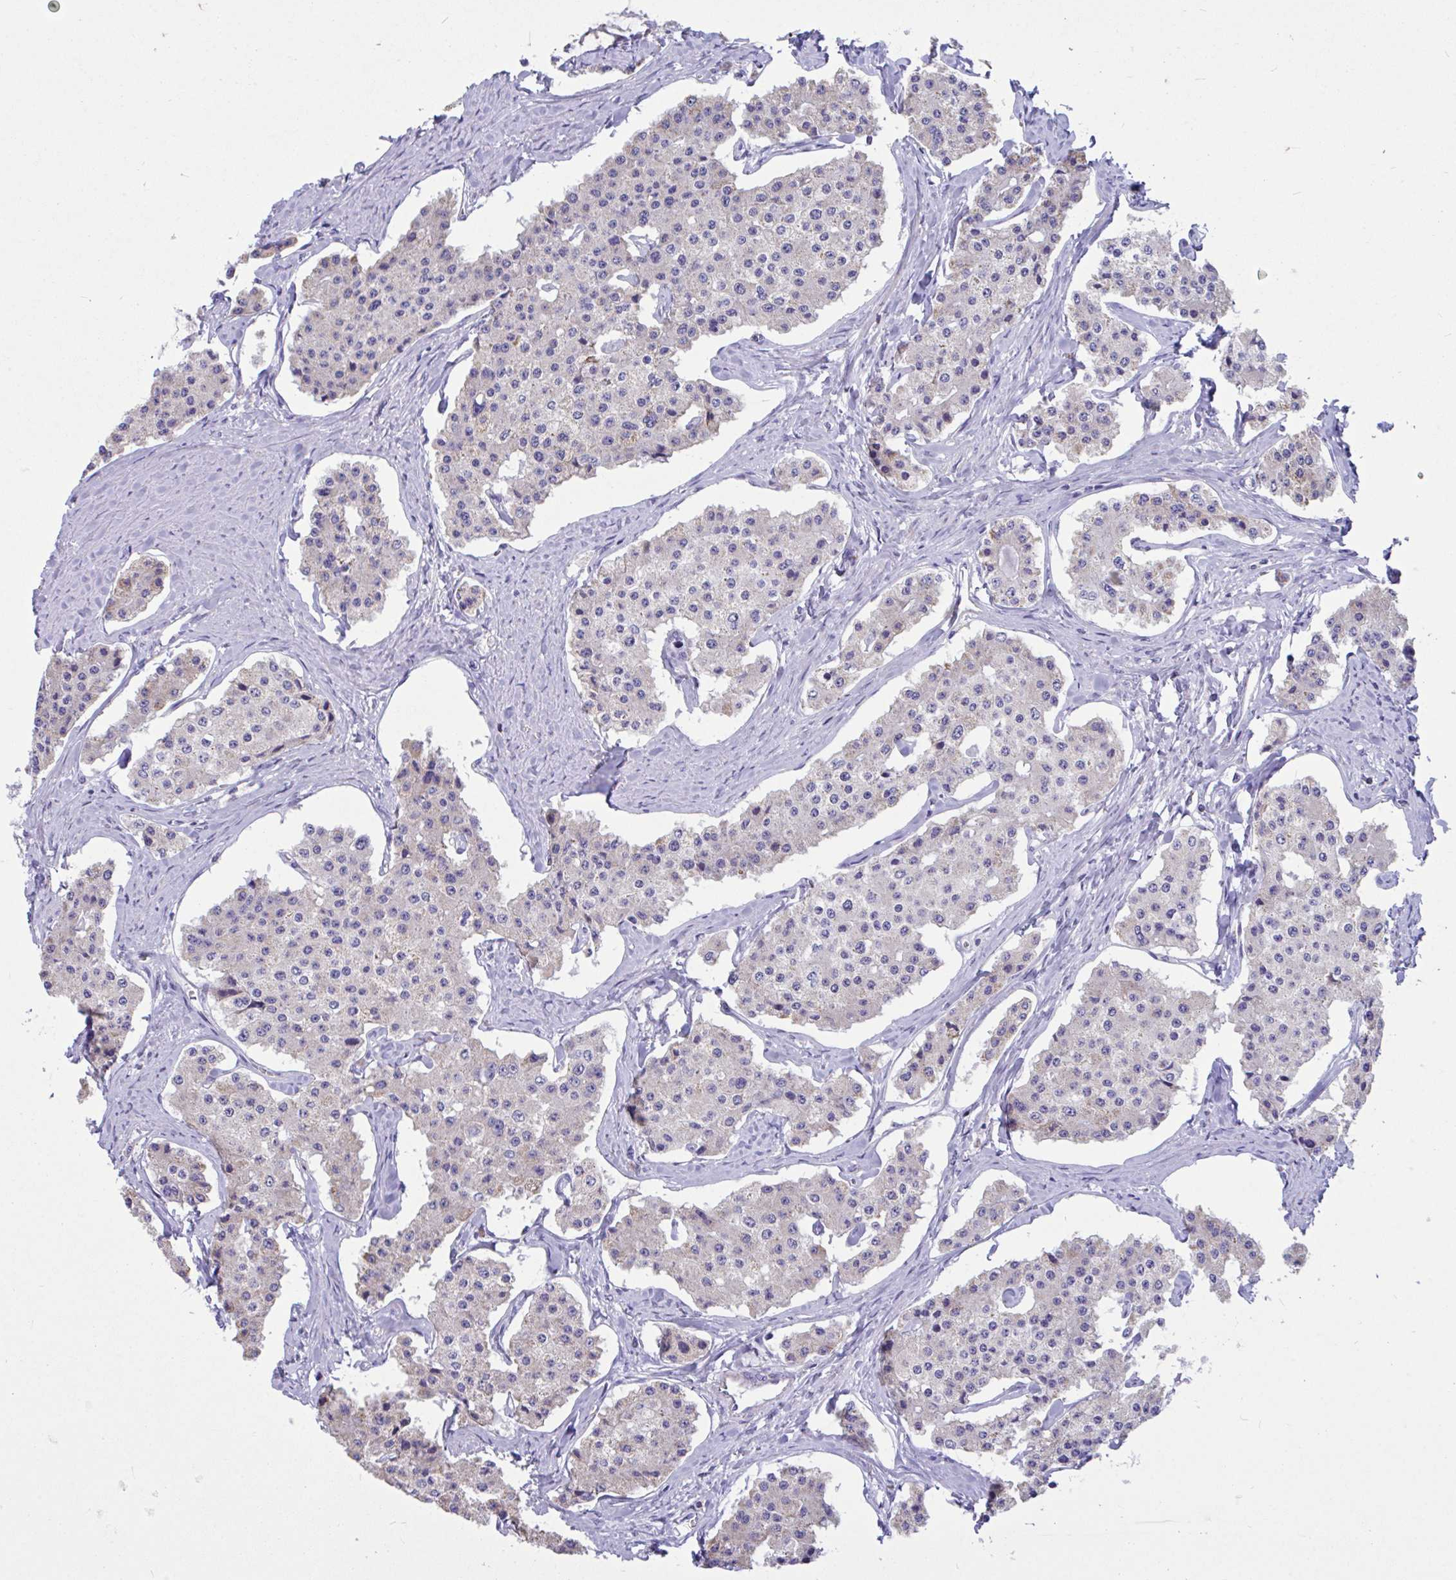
{"staining": {"intensity": "weak", "quantity": "<25%", "location": "cytoplasmic/membranous"}, "tissue": "carcinoid", "cell_type": "Tumor cells", "image_type": "cancer", "snomed": [{"axis": "morphology", "description": "Carcinoid, malignant, NOS"}, {"axis": "topography", "description": "Small intestine"}], "caption": "This image is of malignant carcinoid stained with immunohistochemistry to label a protein in brown with the nuclei are counter-stained blue. There is no staining in tumor cells.", "gene": "OR13A1", "patient": {"sex": "female", "age": 65}}